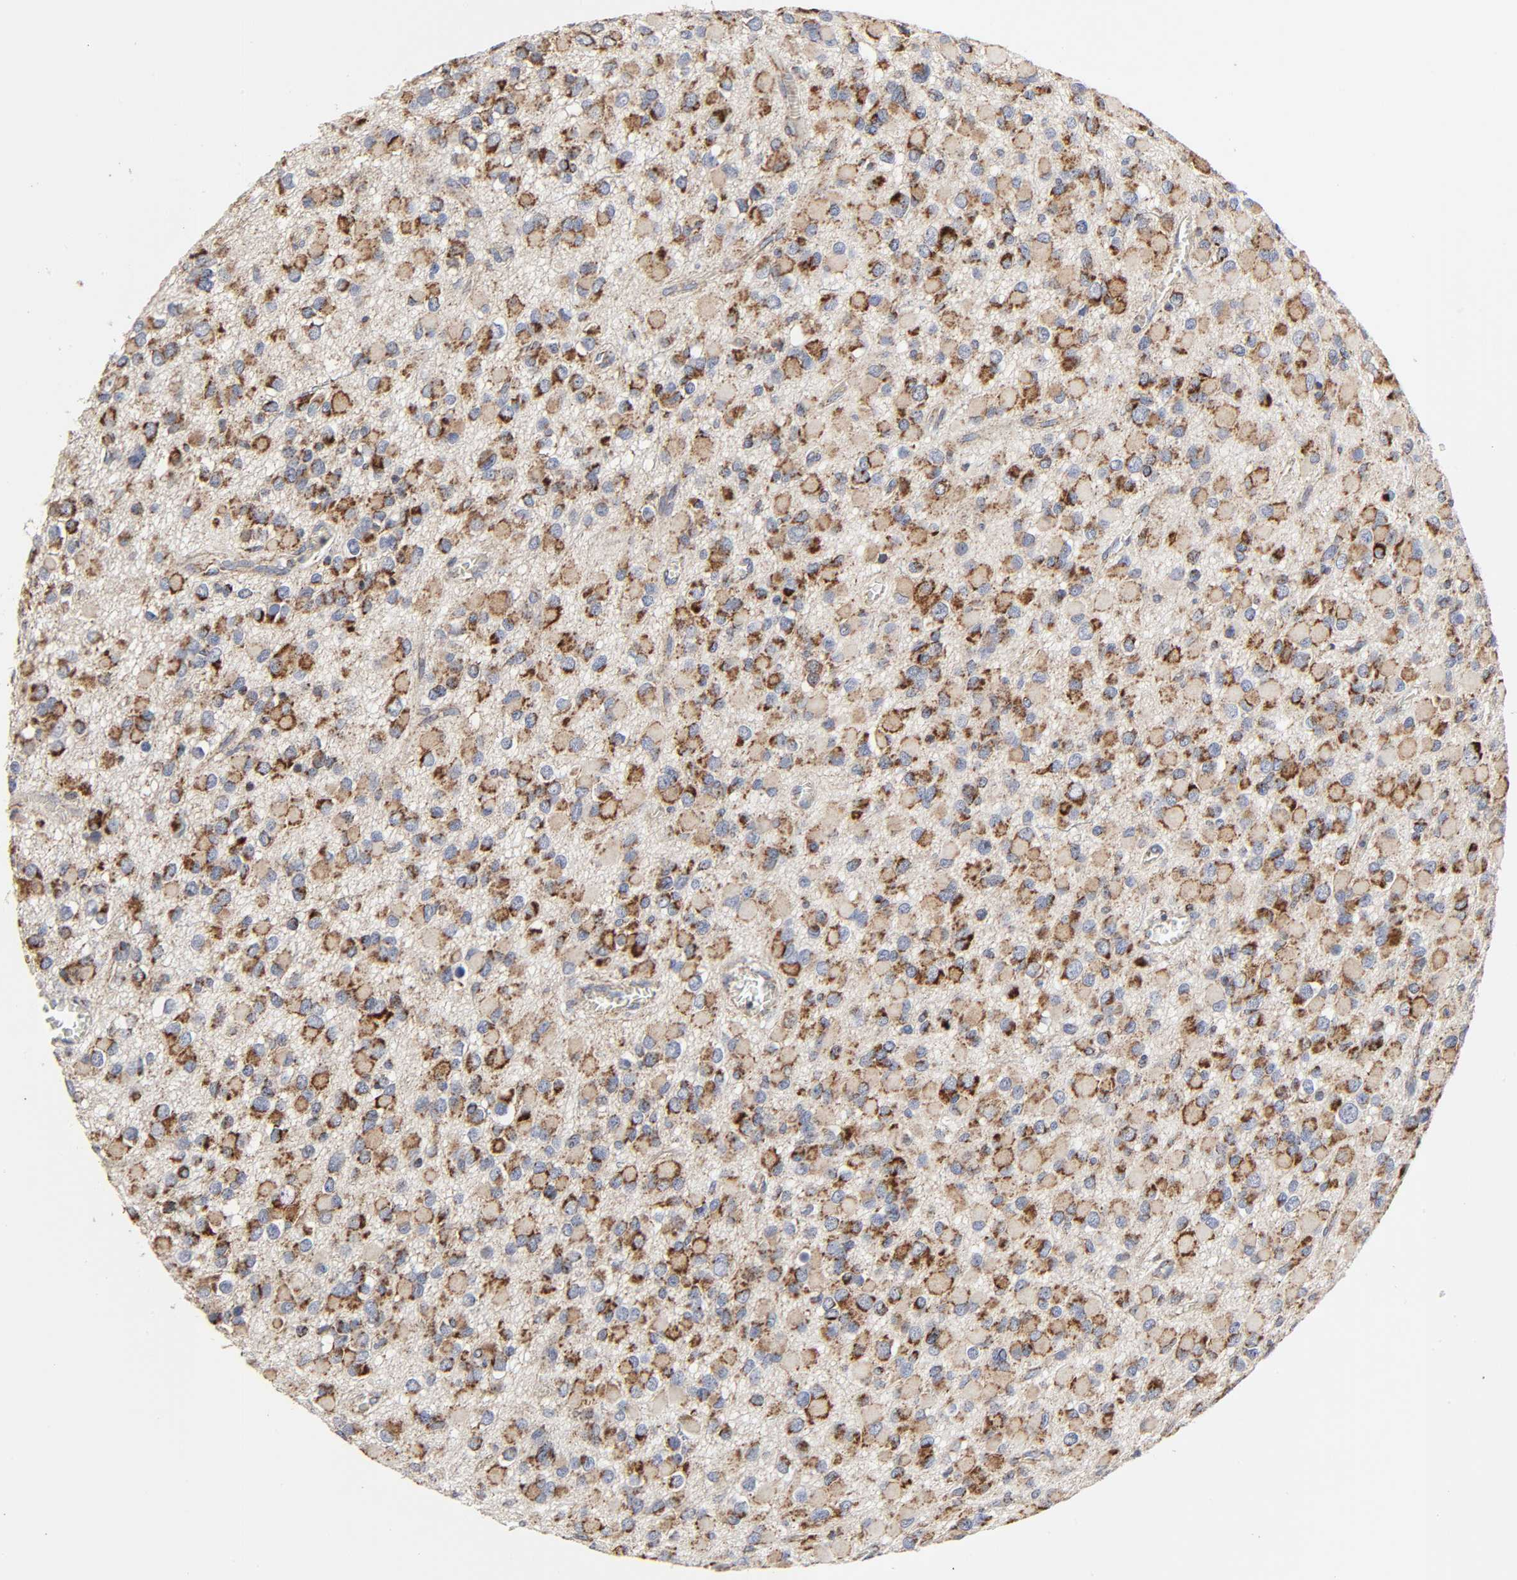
{"staining": {"intensity": "strong", "quantity": ">75%", "location": "cytoplasmic/membranous"}, "tissue": "glioma", "cell_type": "Tumor cells", "image_type": "cancer", "snomed": [{"axis": "morphology", "description": "Glioma, malignant, Low grade"}, {"axis": "topography", "description": "Brain"}], "caption": "Protein expression by immunohistochemistry shows strong cytoplasmic/membranous expression in approximately >75% of tumor cells in malignant glioma (low-grade). (IHC, brightfield microscopy, high magnification).", "gene": "COX6B1", "patient": {"sex": "male", "age": 42}}